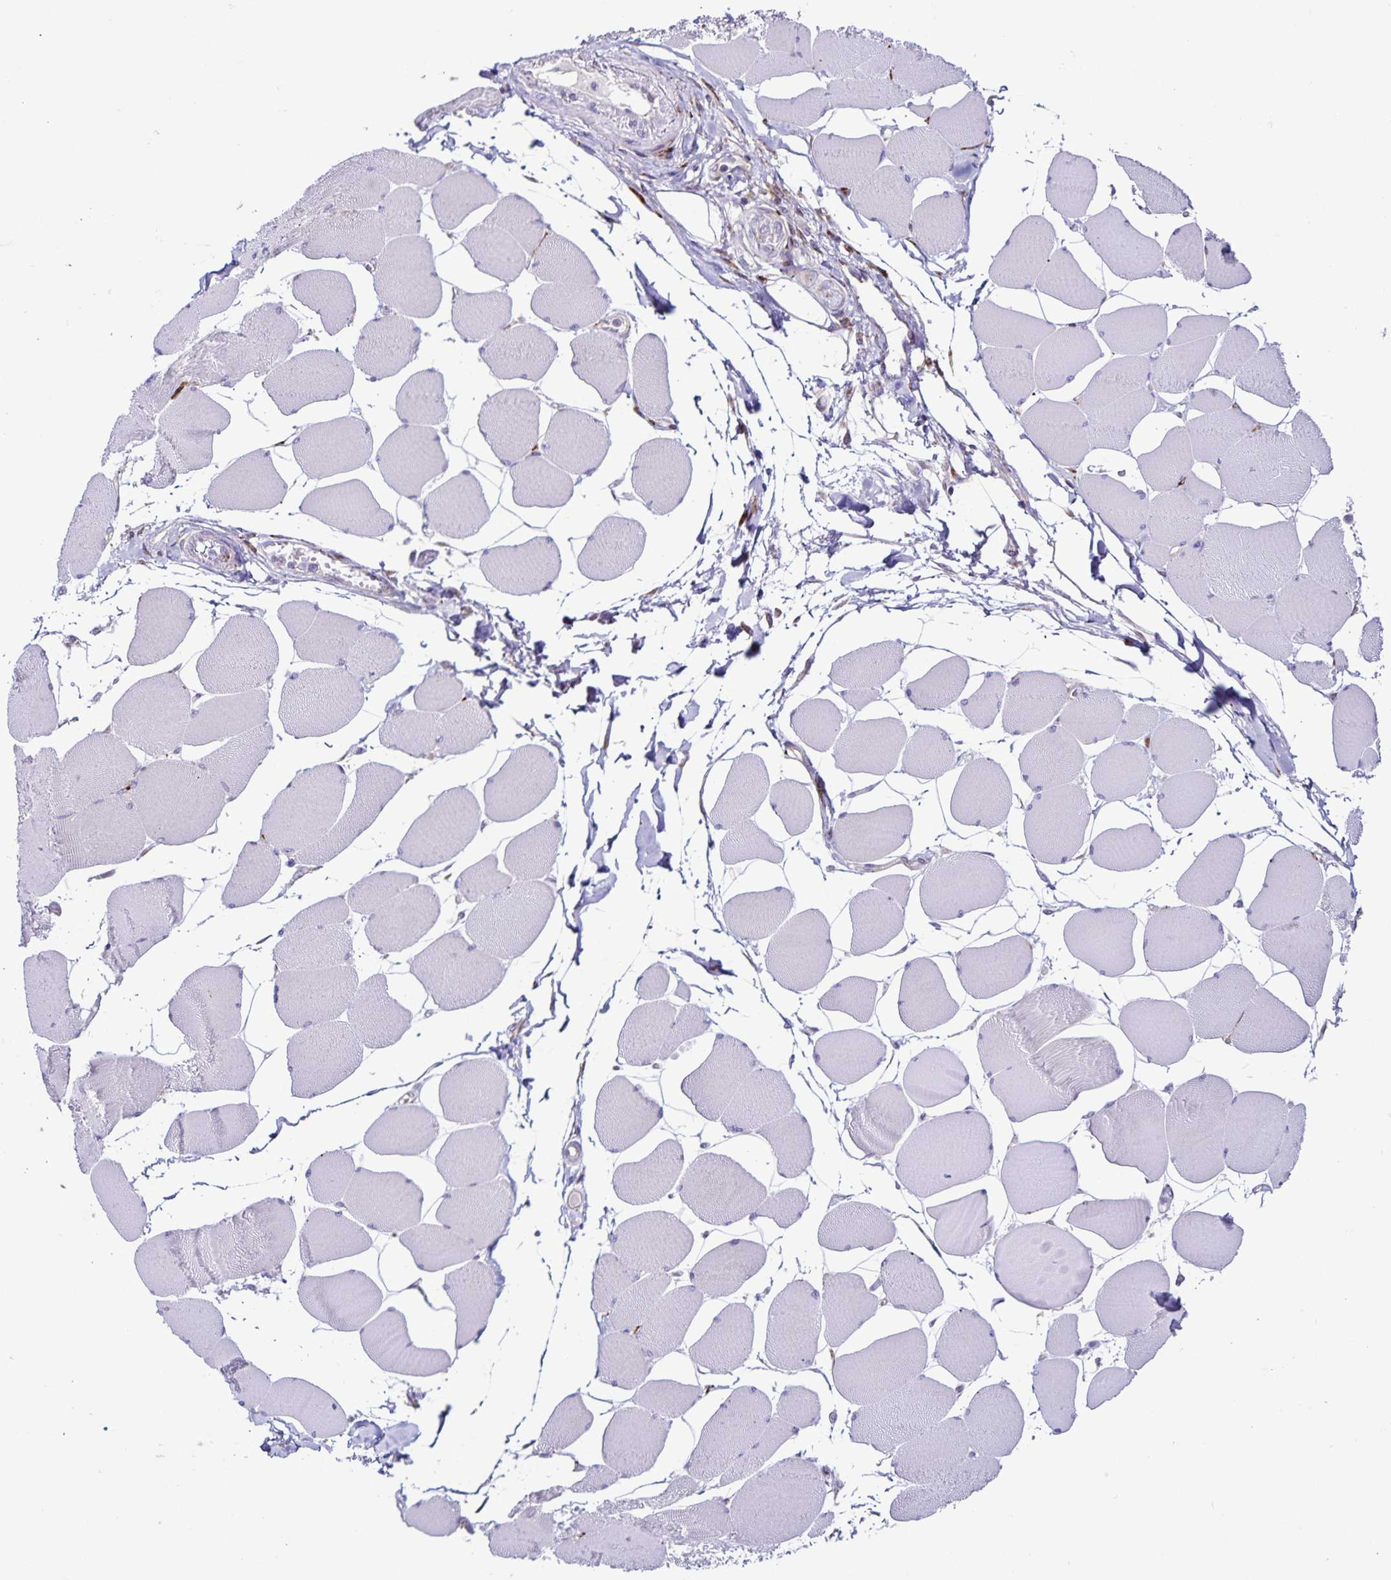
{"staining": {"intensity": "negative", "quantity": "none", "location": "none"}, "tissue": "skeletal muscle", "cell_type": "Myocytes", "image_type": "normal", "snomed": [{"axis": "morphology", "description": "Normal tissue, NOS"}, {"axis": "topography", "description": "Skeletal muscle"}], "caption": "IHC of unremarkable skeletal muscle displays no staining in myocytes. The staining is performed using DAB brown chromogen with nuclei counter-stained in using hematoxylin.", "gene": "OSBPL5", "patient": {"sex": "female", "age": 75}}